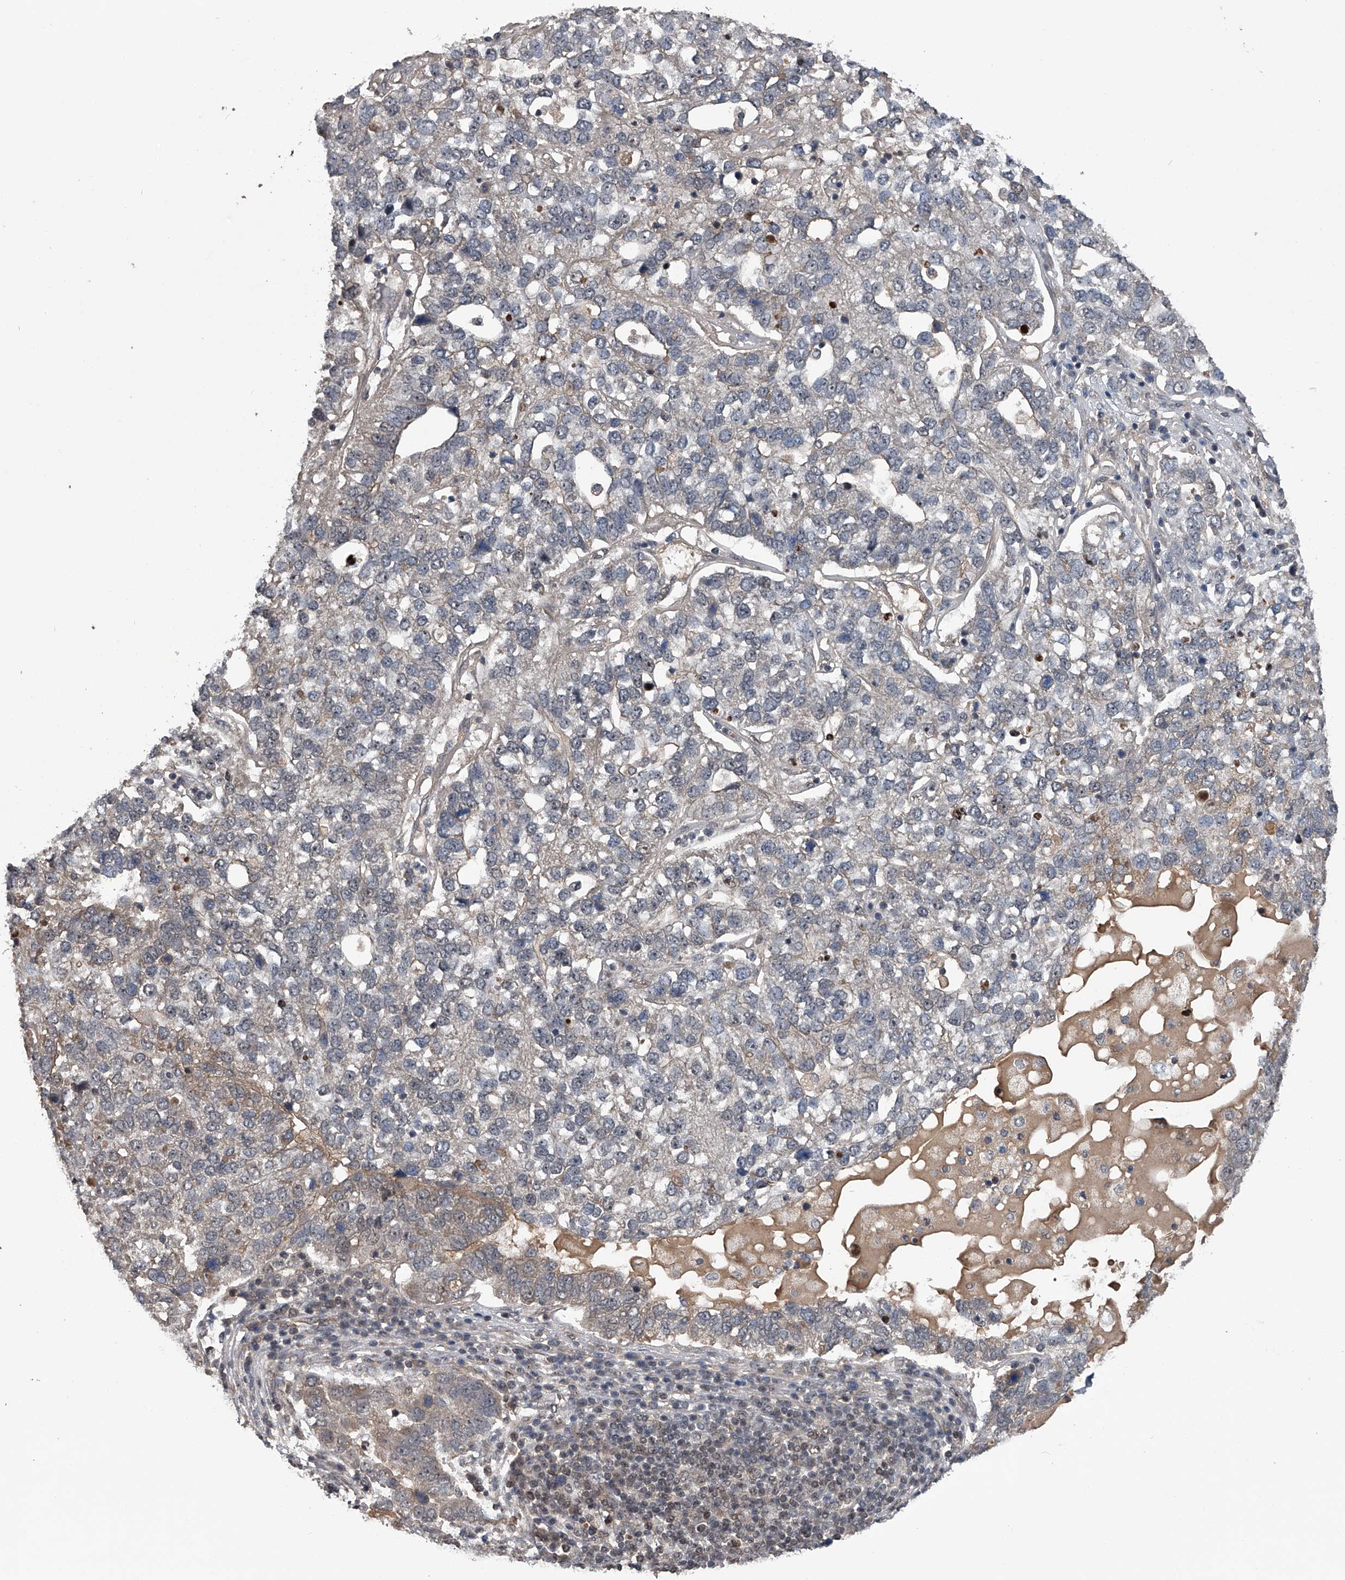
{"staining": {"intensity": "negative", "quantity": "none", "location": "none"}, "tissue": "pancreatic cancer", "cell_type": "Tumor cells", "image_type": "cancer", "snomed": [{"axis": "morphology", "description": "Adenocarcinoma, NOS"}, {"axis": "topography", "description": "Pancreas"}], "caption": "Immunohistochemistry (IHC) of adenocarcinoma (pancreatic) reveals no staining in tumor cells. (DAB (3,3'-diaminobenzidine) IHC with hematoxylin counter stain).", "gene": "SLC12A8", "patient": {"sex": "female", "age": 61}}